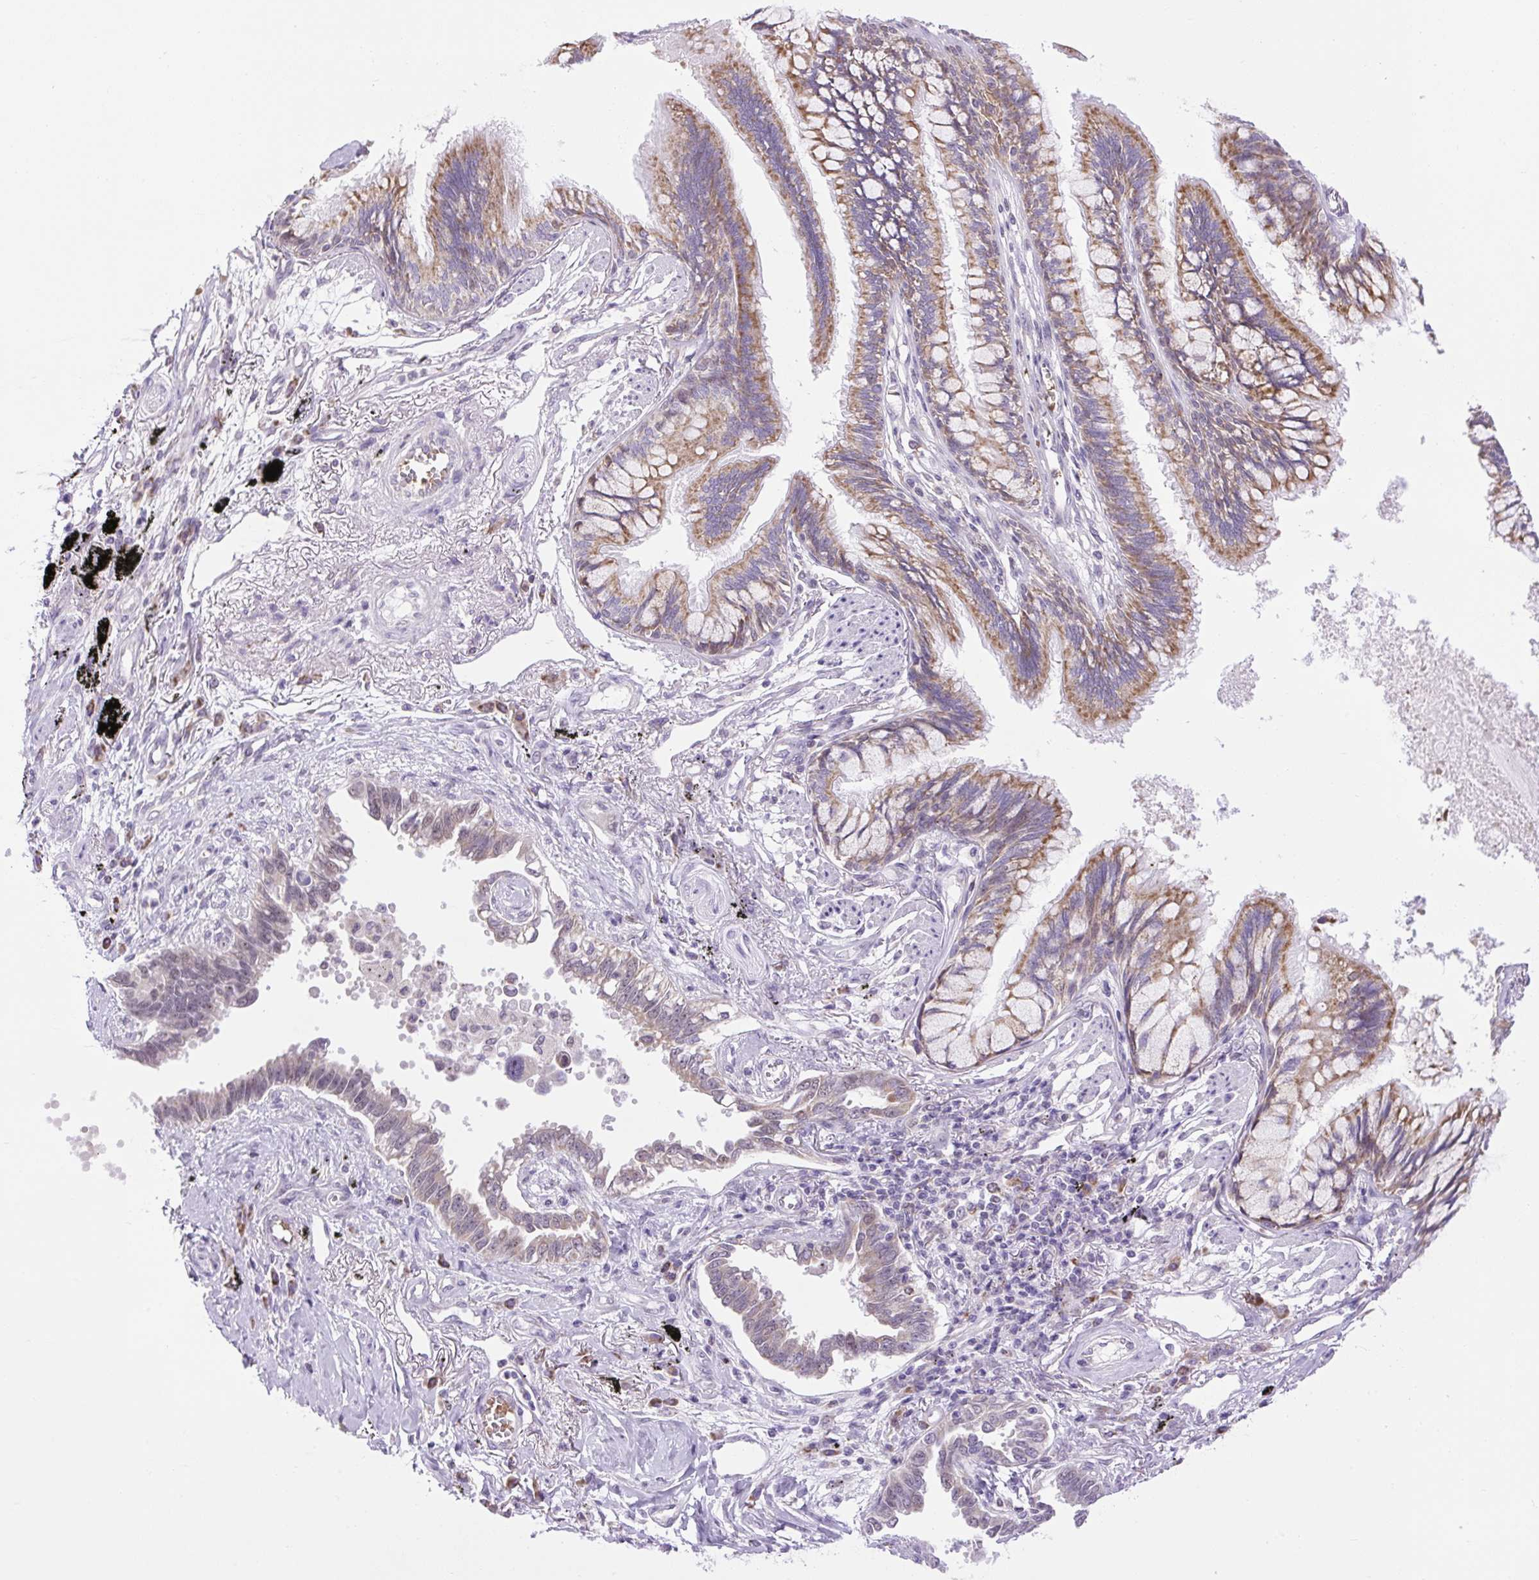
{"staining": {"intensity": "weak", "quantity": "25%-75%", "location": "cytoplasmic/membranous"}, "tissue": "lung cancer", "cell_type": "Tumor cells", "image_type": "cancer", "snomed": [{"axis": "morphology", "description": "Adenocarcinoma, NOS"}, {"axis": "topography", "description": "Lung"}], "caption": "Immunohistochemistry (DAB) staining of lung adenocarcinoma displays weak cytoplasmic/membranous protein positivity in about 25%-75% of tumor cells. (IHC, brightfield microscopy, high magnification).", "gene": "SCO2", "patient": {"sex": "male", "age": 67}}